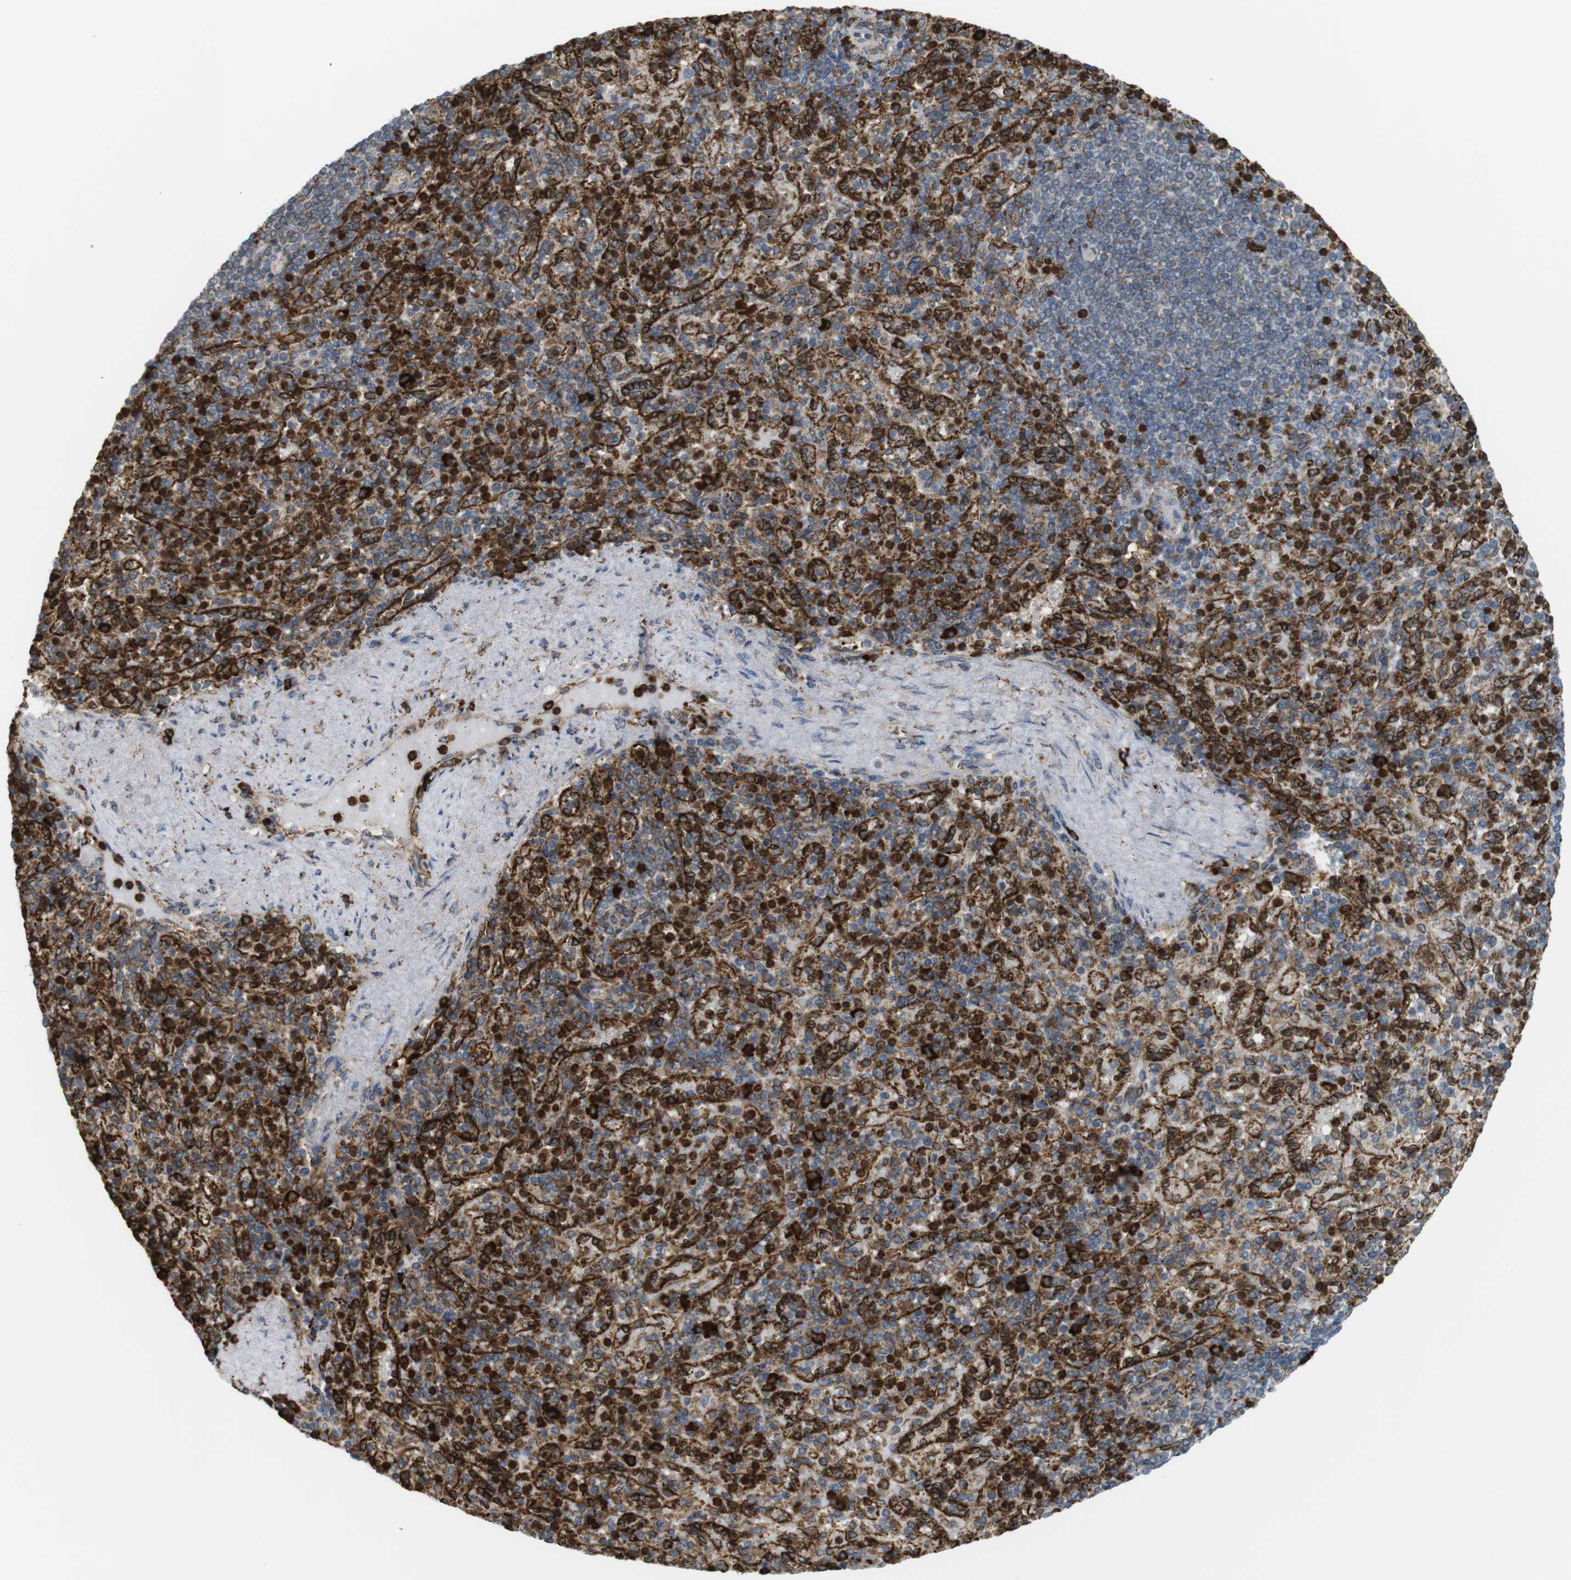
{"staining": {"intensity": "moderate", "quantity": ">75%", "location": "cytoplasmic/membranous"}, "tissue": "spleen", "cell_type": "Cells in red pulp", "image_type": "normal", "snomed": [{"axis": "morphology", "description": "Normal tissue, NOS"}, {"axis": "topography", "description": "Spleen"}], "caption": "Moderate cytoplasmic/membranous protein expression is present in approximately >75% of cells in red pulp in spleen. The protein of interest is stained brown, and the nuclei are stained in blue (DAB IHC with brightfield microscopy, high magnification).", "gene": "MBOAT2", "patient": {"sex": "female", "age": 74}}